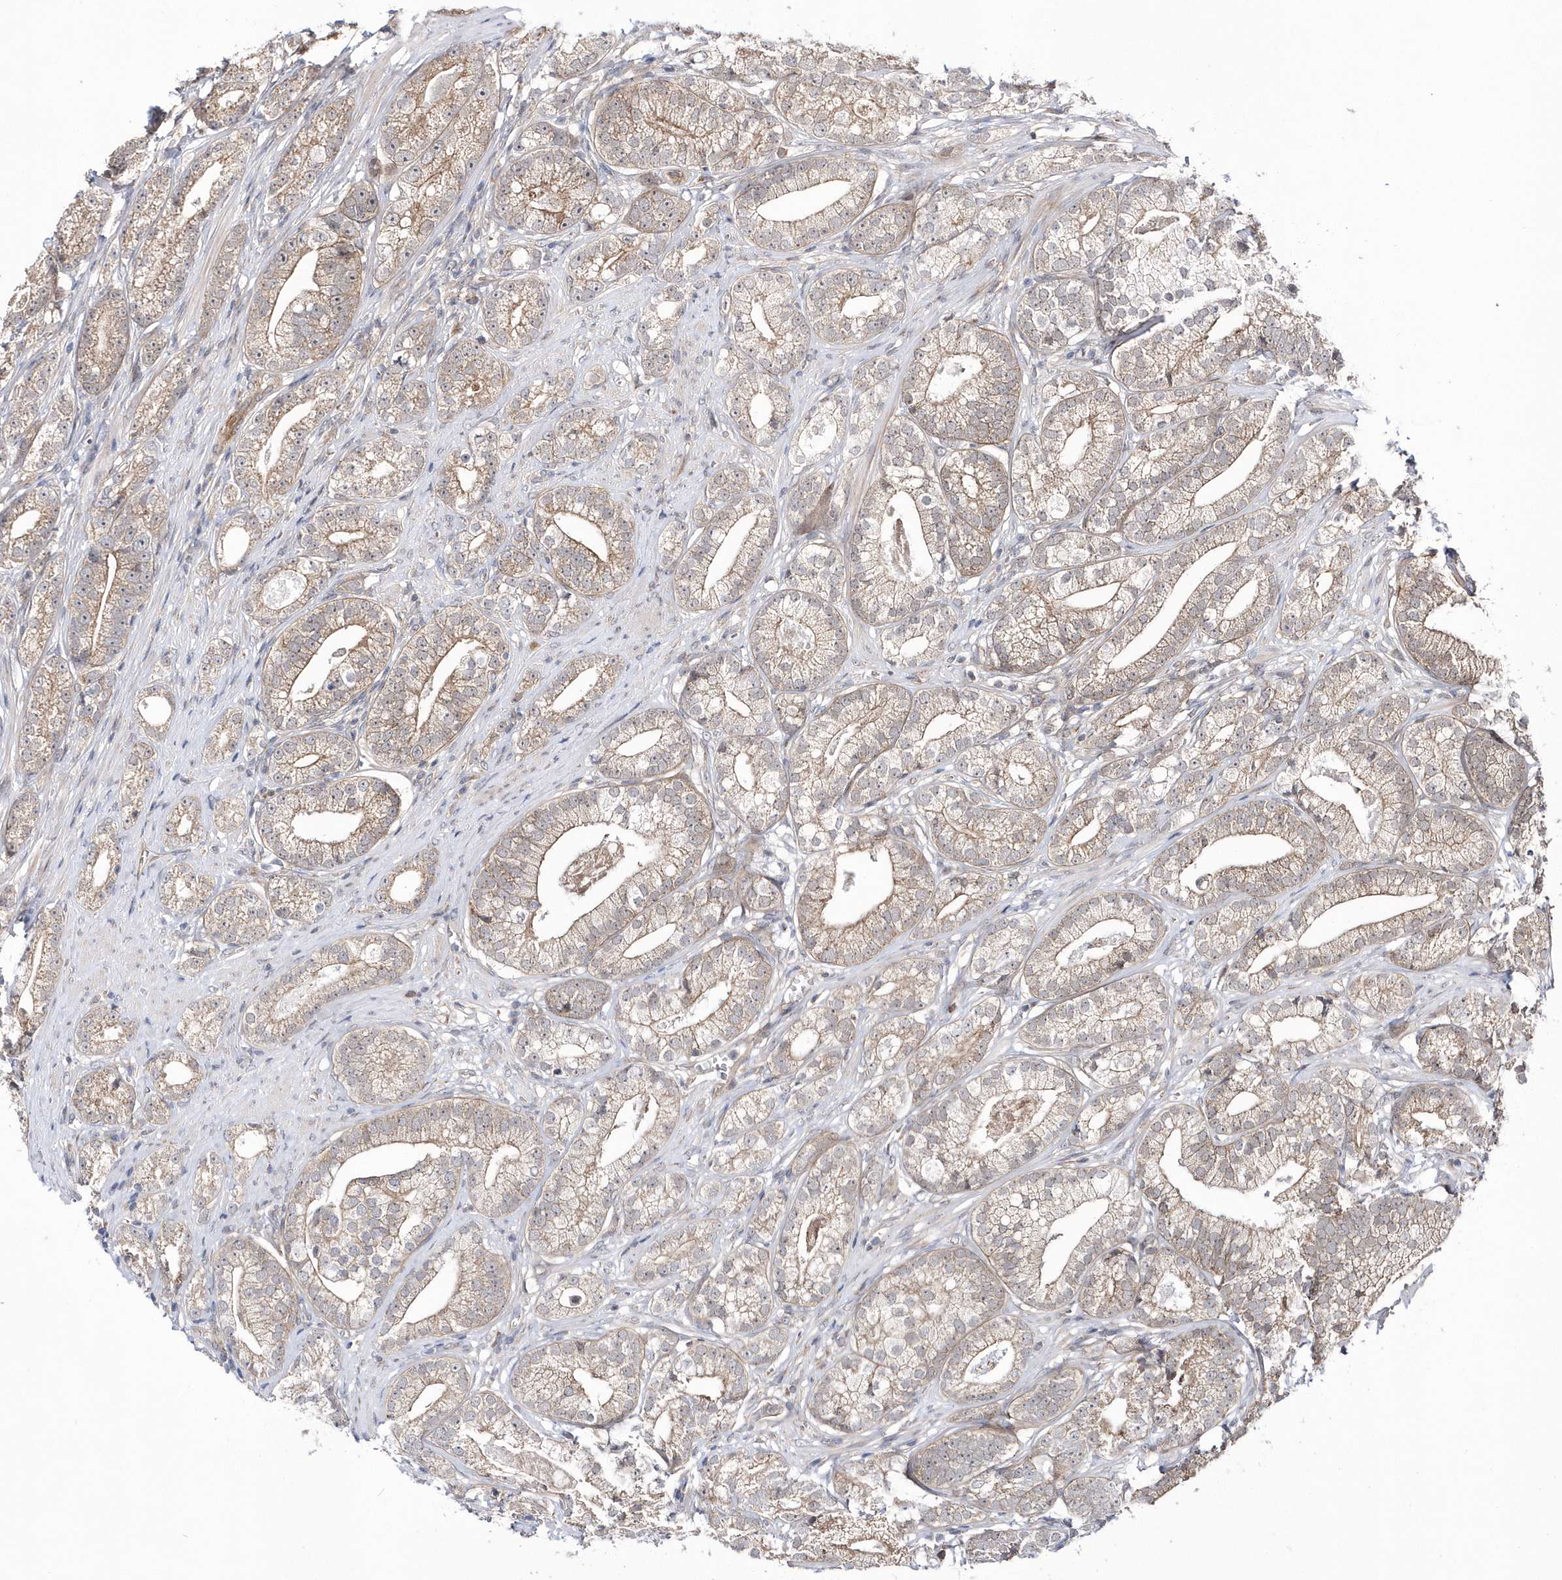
{"staining": {"intensity": "weak", "quantity": "25%-75%", "location": "cytoplasmic/membranous"}, "tissue": "prostate cancer", "cell_type": "Tumor cells", "image_type": "cancer", "snomed": [{"axis": "morphology", "description": "Adenocarcinoma, High grade"}, {"axis": "topography", "description": "Prostate"}], "caption": "Protein expression analysis of human adenocarcinoma (high-grade) (prostate) reveals weak cytoplasmic/membranous positivity in about 25%-75% of tumor cells.", "gene": "DALRD3", "patient": {"sex": "male", "age": 69}}